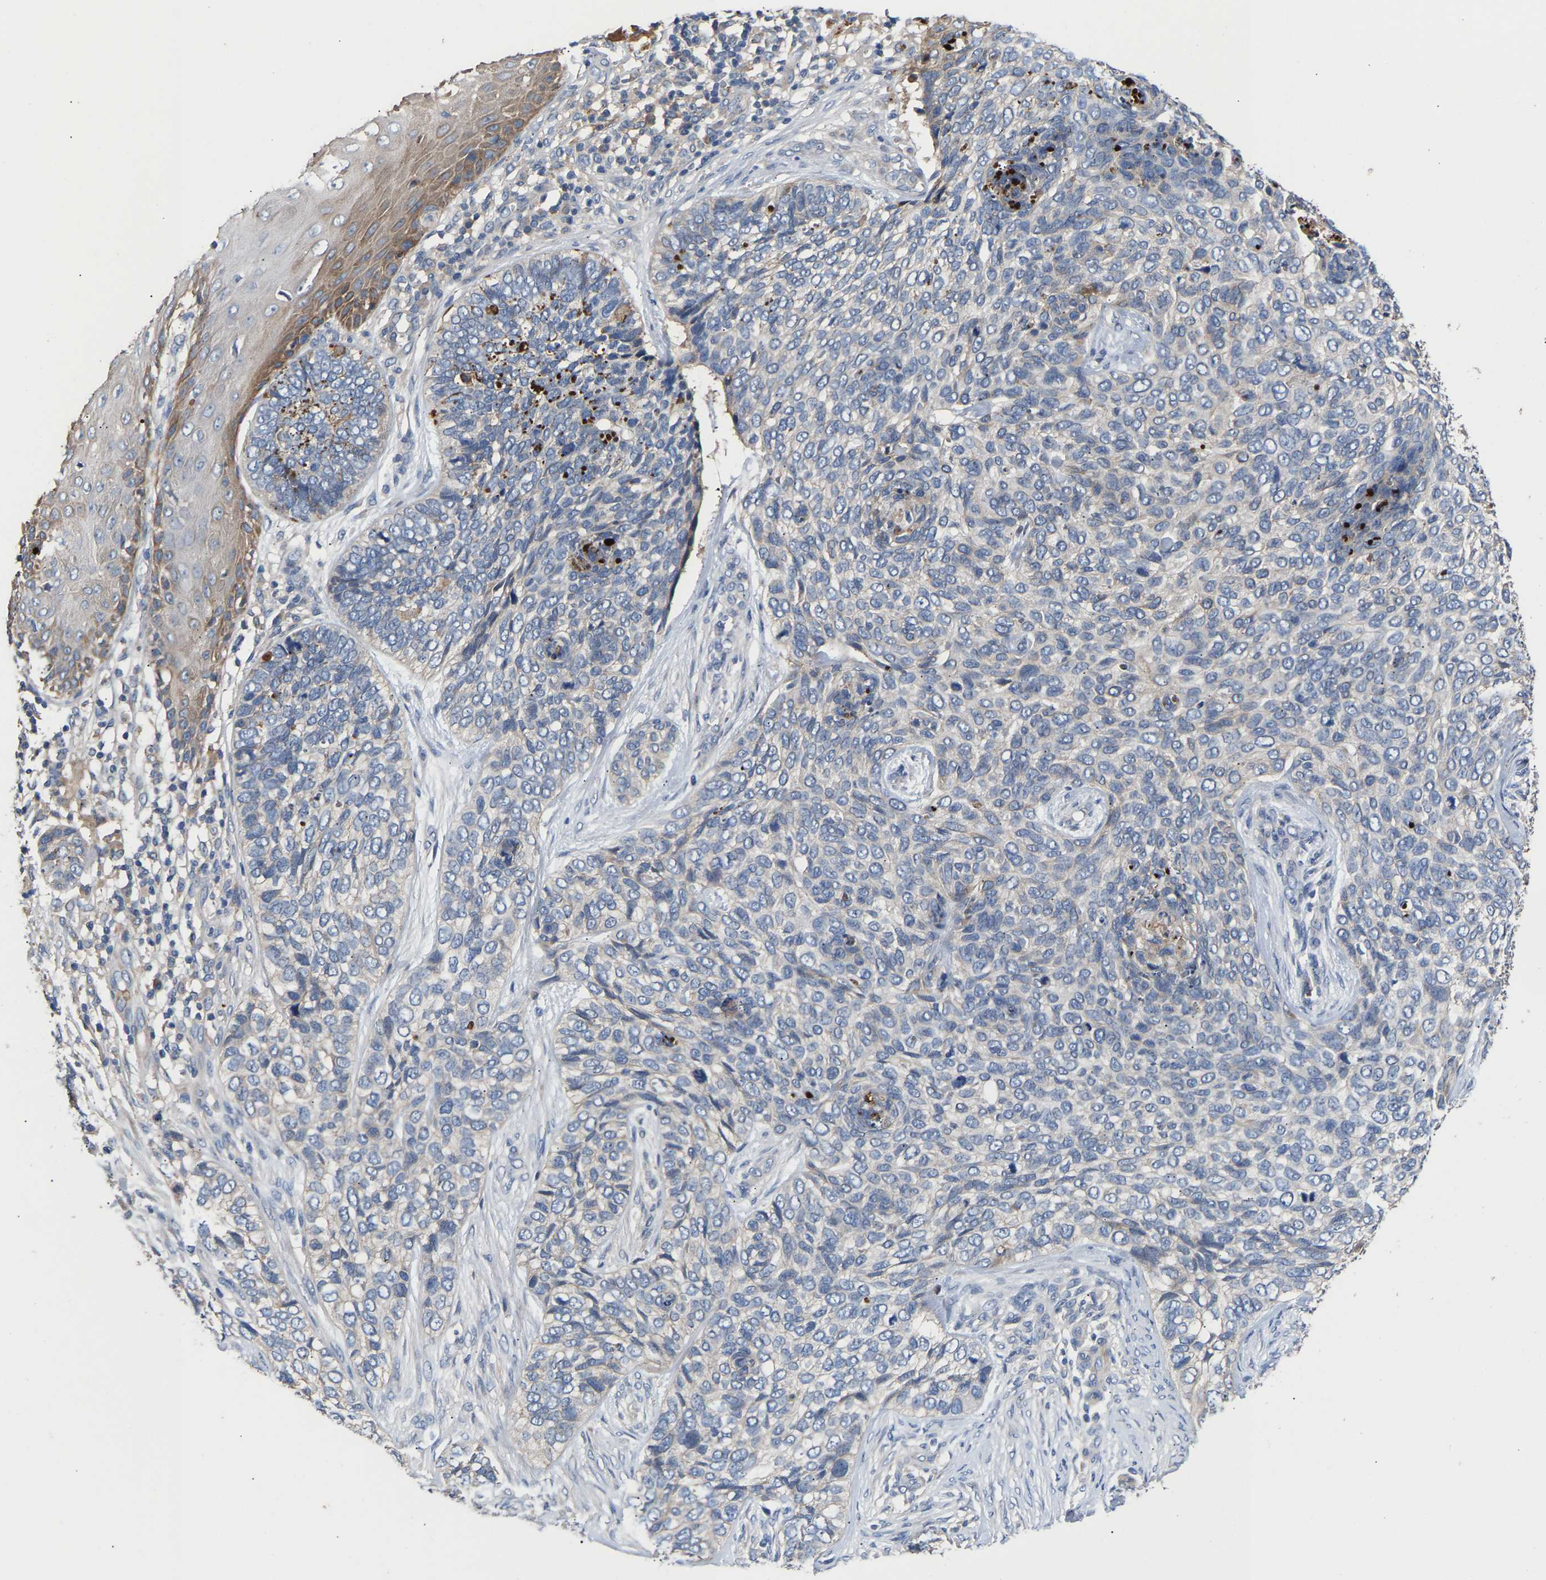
{"staining": {"intensity": "negative", "quantity": "none", "location": "none"}, "tissue": "skin cancer", "cell_type": "Tumor cells", "image_type": "cancer", "snomed": [{"axis": "morphology", "description": "Basal cell carcinoma"}, {"axis": "topography", "description": "Skin"}], "caption": "The image exhibits no staining of tumor cells in skin cancer (basal cell carcinoma).", "gene": "KASH5", "patient": {"sex": "female", "age": 64}}